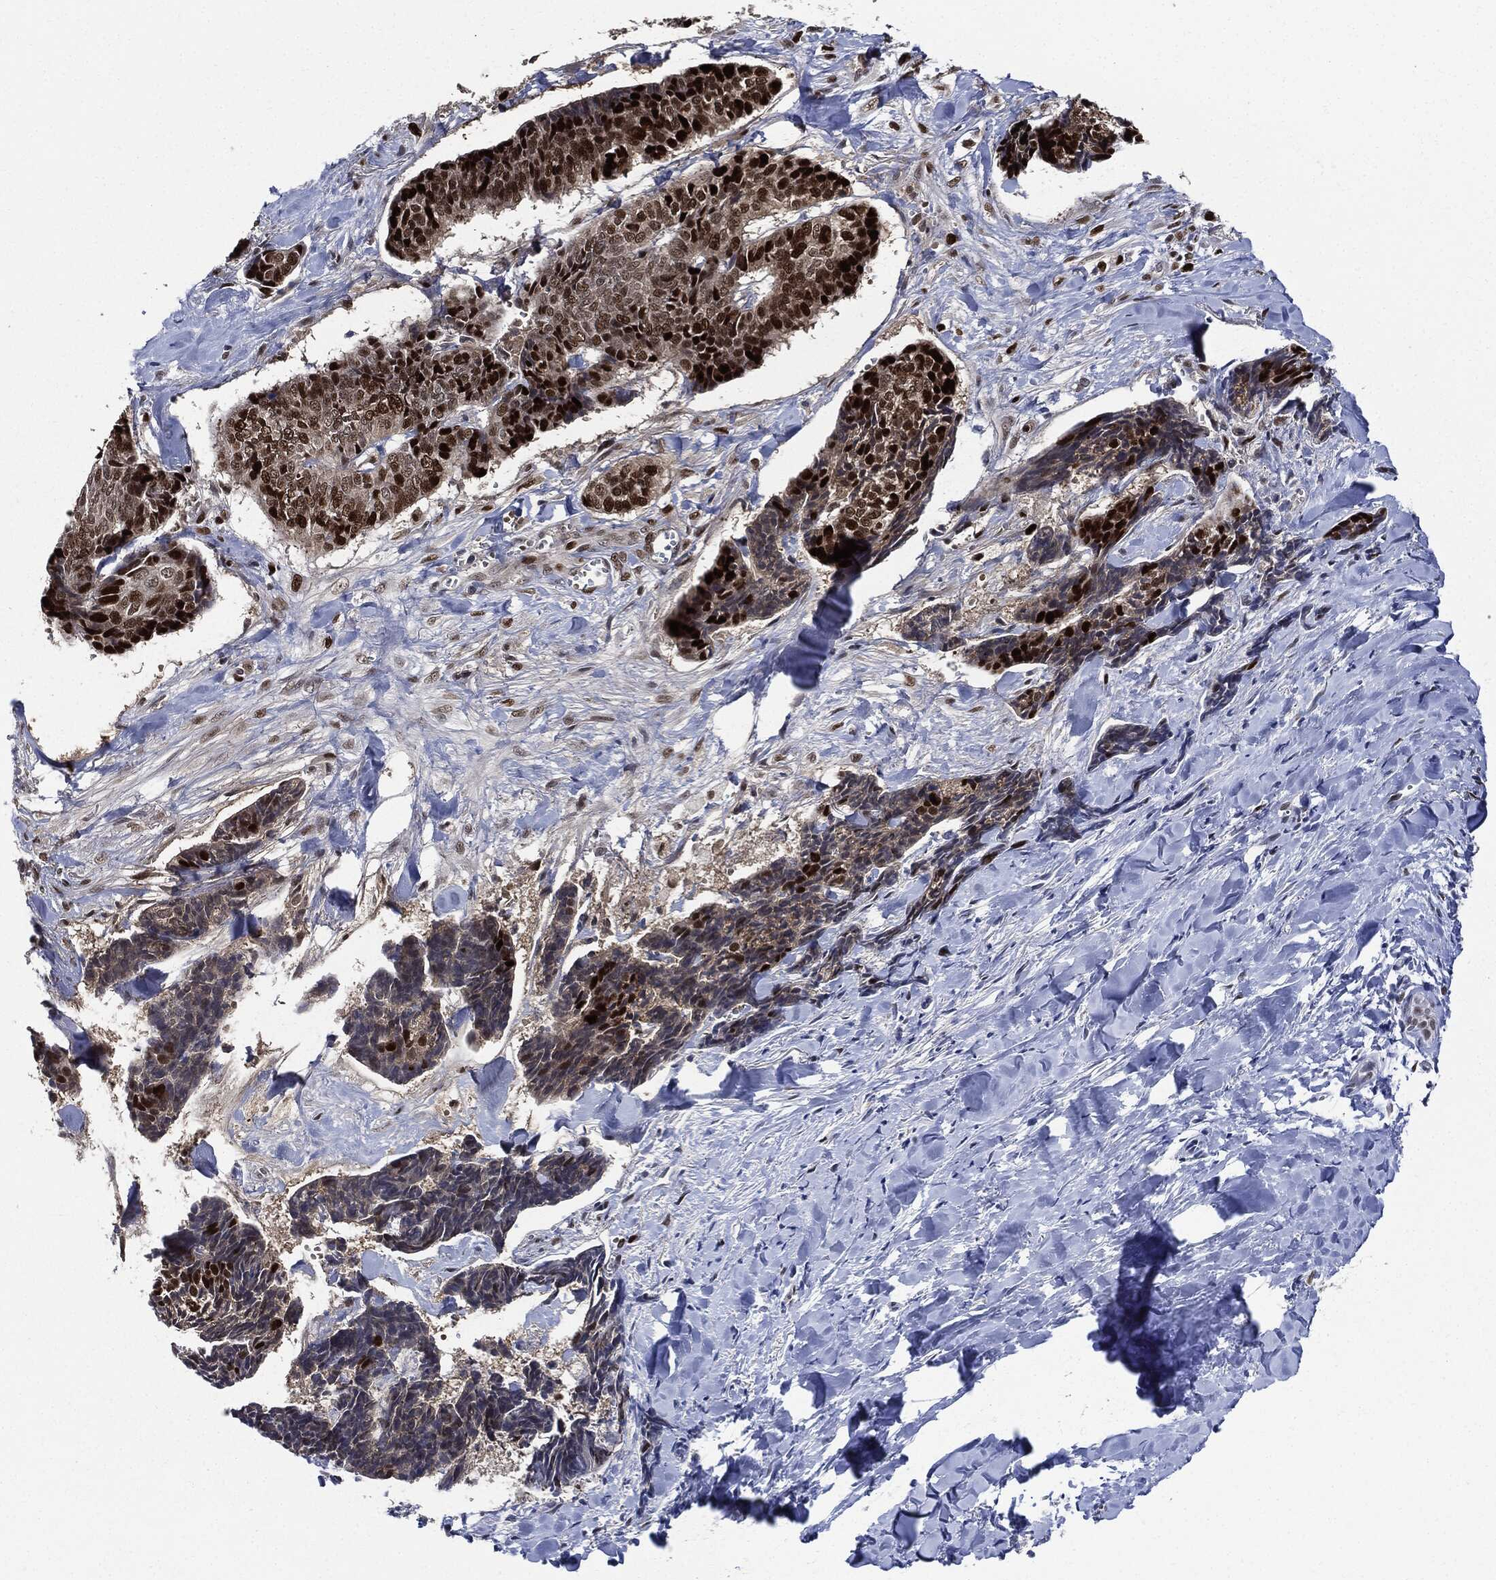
{"staining": {"intensity": "strong", "quantity": "25%-75%", "location": "nuclear"}, "tissue": "skin cancer", "cell_type": "Tumor cells", "image_type": "cancer", "snomed": [{"axis": "morphology", "description": "Basal cell carcinoma"}, {"axis": "topography", "description": "Skin"}], "caption": "Protein staining of basal cell carcinoma (skin) tissue reveals strong nuclear expression in approximately 25%-75% of tumor cells.", "gene": "PCNA", "patient": {"sex": "male", "age": 86}}